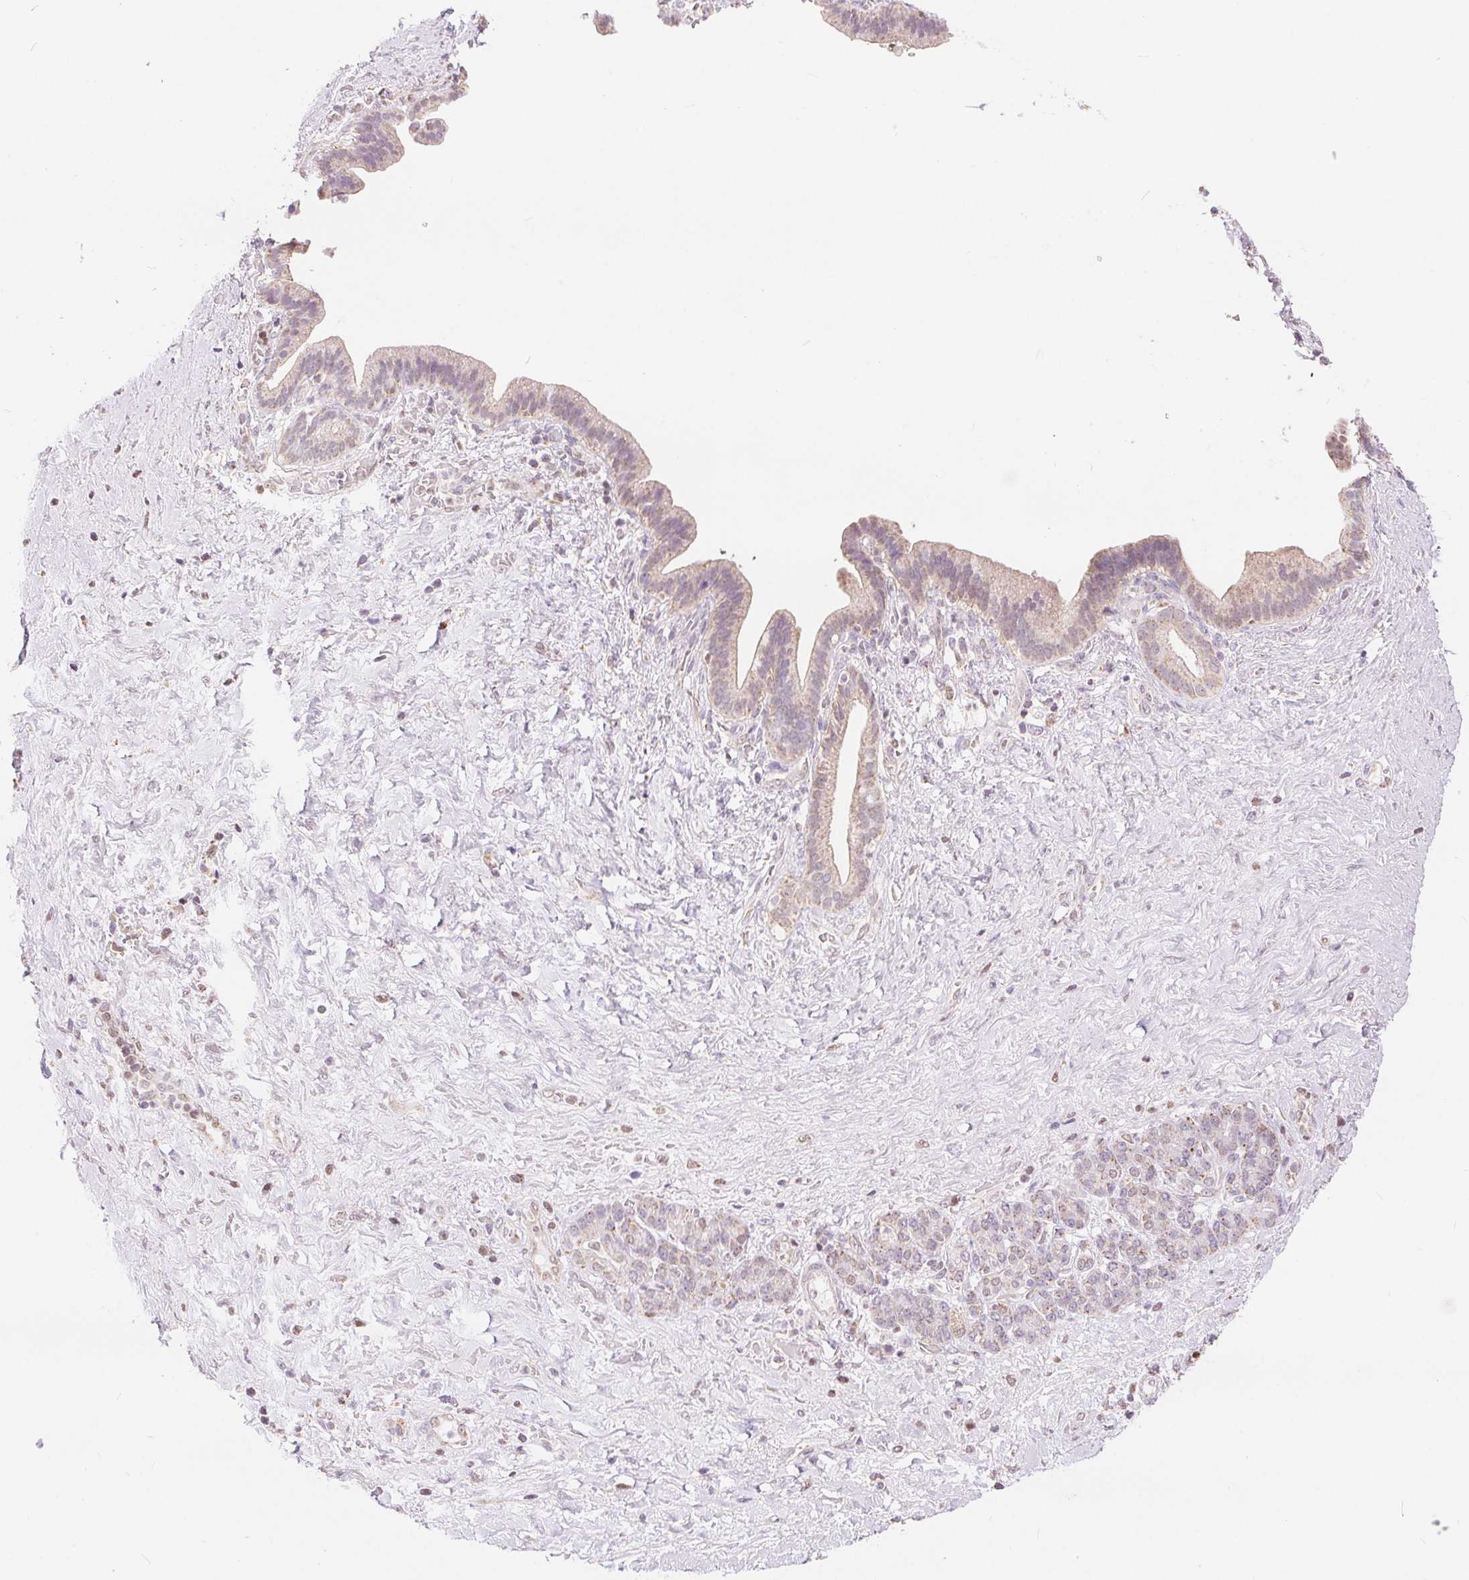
{"staining": {"intensity": "weak", "quantity": "25%-75%", "location": "cytoplasmic/membranous"}, "tissue": "pancreatic cancer", "cell_type": "Tumor cells", "image_type": "cancer", "snomed": [{"axis": "morphology", "description": "Adenocarcinoma, NOS"}, {"axis": "topography", "description": "Pancreas"}], "caption": "Immunohistochemistry (IHC) image of pancreatic cancer stained for a protein (brown), which displays low levels of weak cytoplasmic/membranous positivity in approximately 25%-75% of tumor cells.", "gene": "POU2F2", "patient": {"sex": "male", "age": 44}}